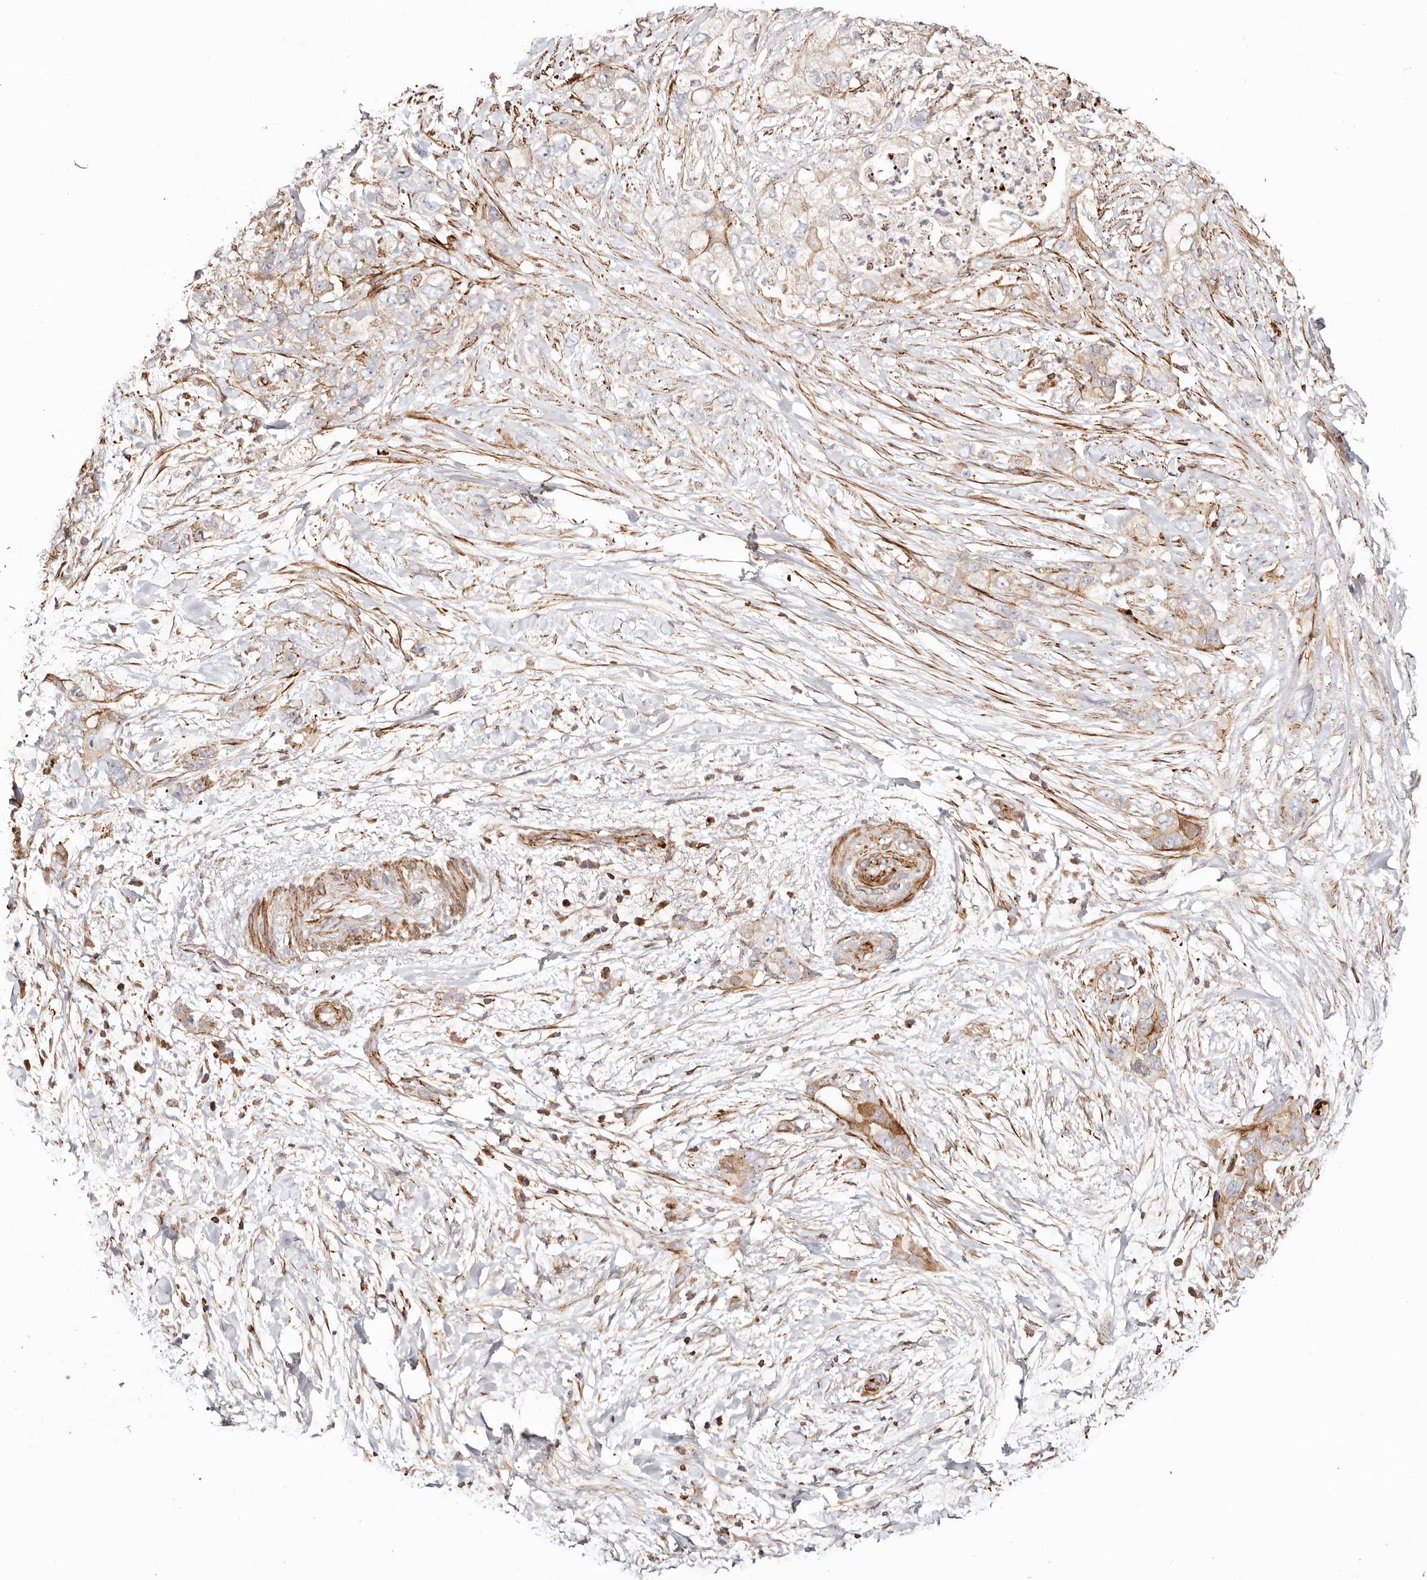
{"staining": {"intensity": "moderate", "quantity": "<25%", "location": "cytoplasmic/membranous"}, "tissue": "pancreatic cancer", "cell_type": "Tumor cells", "image_type": "cancer", "snomed": [{"axis": "morphology", "description": "Adenocarcinoma, NOS"}, {"axis": "topography", "description": "Pancreas"}], "caption": "Protein analysis of pancreatic cancer (adenocarcinoma) tissue shows moderate cytoplasmic/membranous expression in approximately <25% of tumor cells. The staining was performed using DAB to visualize the protein expression in brown, while the nuclei were stained in blue with hematoxylin (Magnification: 20x).", "gene": "PTPN22", "patient": {"sex": "female", "age": 73}}